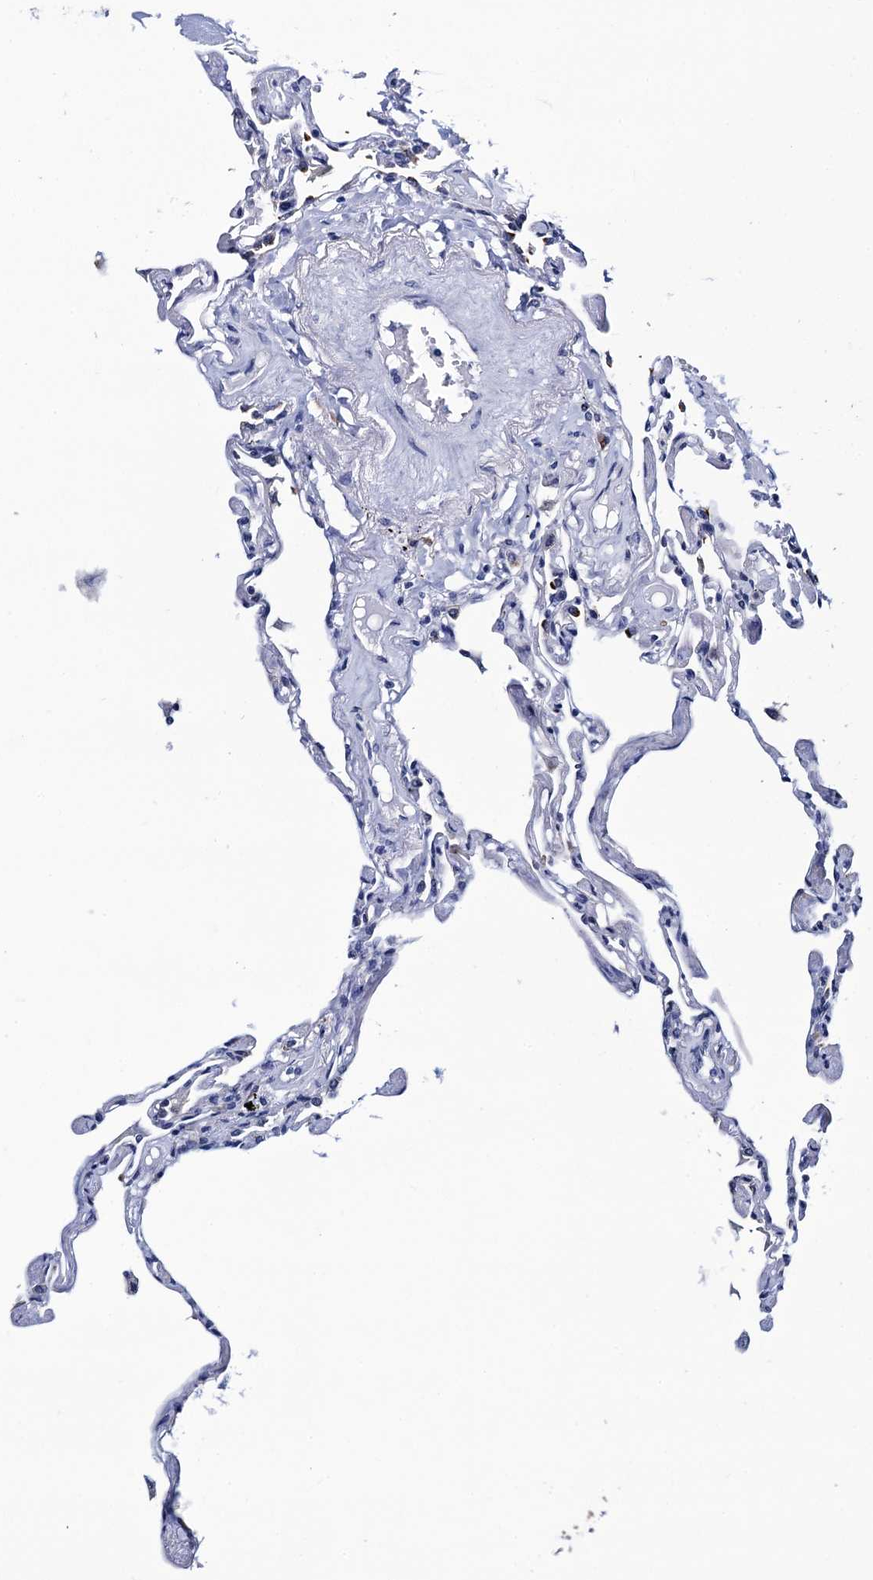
{"staining": {"intensity": "negative", "quantity": "none", "location": "none"}, "tissue": "lung", "cell_type": "Alveolar cells", "image_type": "normal", "snomed": [{"axis": "morphology", "description": "Normal tissue, NOS"}, {"axis": "topography", "description": "Lung"}], "caption": "DAB immunohistochemical staining of normal lung displays no significant positivity in alveolar cells.", "gene": "SLC7A10", "patient": {"sex": "female", "age": 67}}